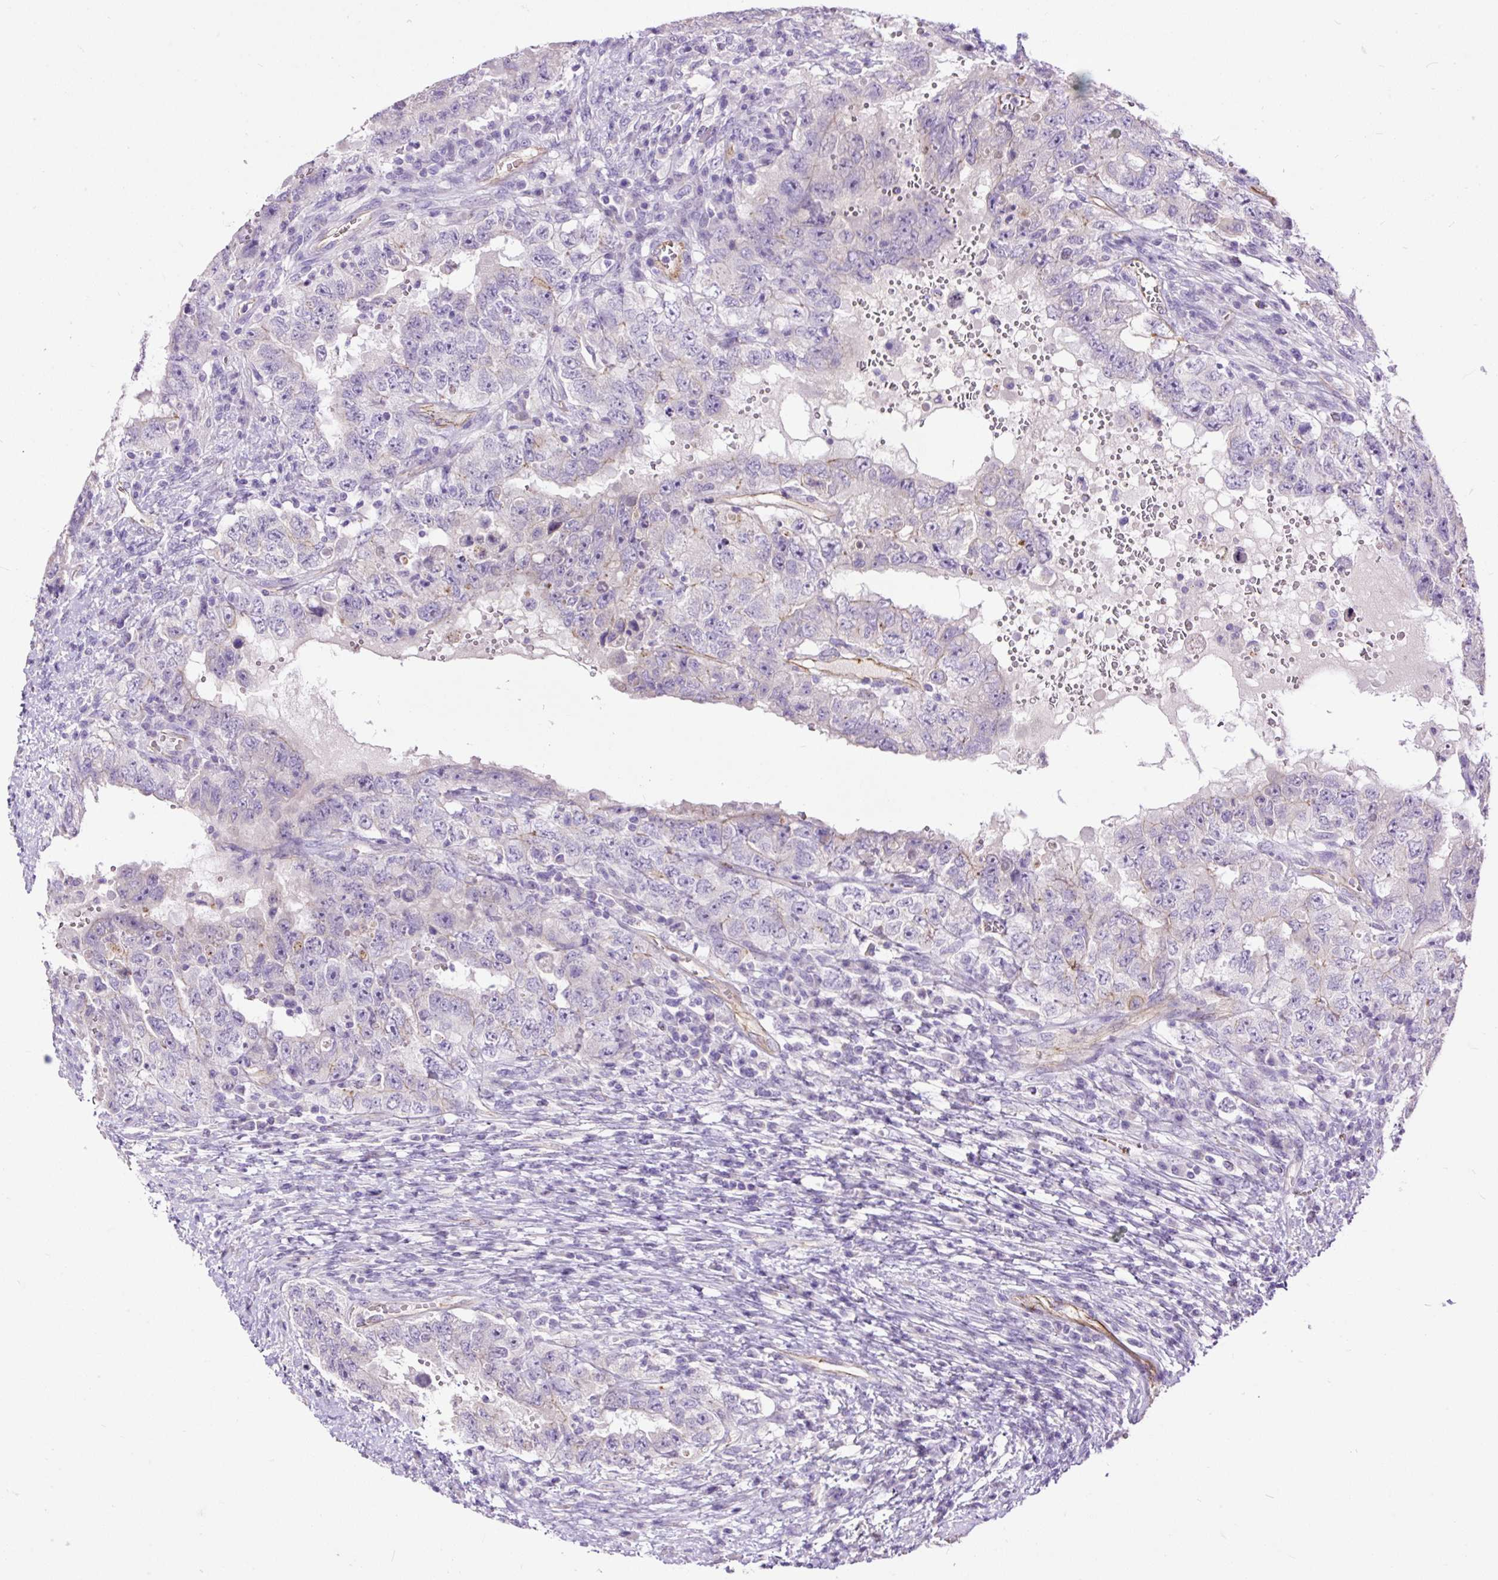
{"staining": {"intensity": "negative", "quantity": "none", "location": "none"}, "tissue": "testis cancer", "cell_type": "Tumor cells", "image_type": "cancer", "snomed": [{"axis": "morphology", "description": "Carcinoma, Embryonal, NOS"}, {"axis": "topography", "description": "Testis"}], "caption": "Photomicrograph shows no protein positivity in tumor cells of embryonal carcinoma (testis) tissue.", "gene": "MAGEB16", "patient": {"sex": "male", "age": 26}}